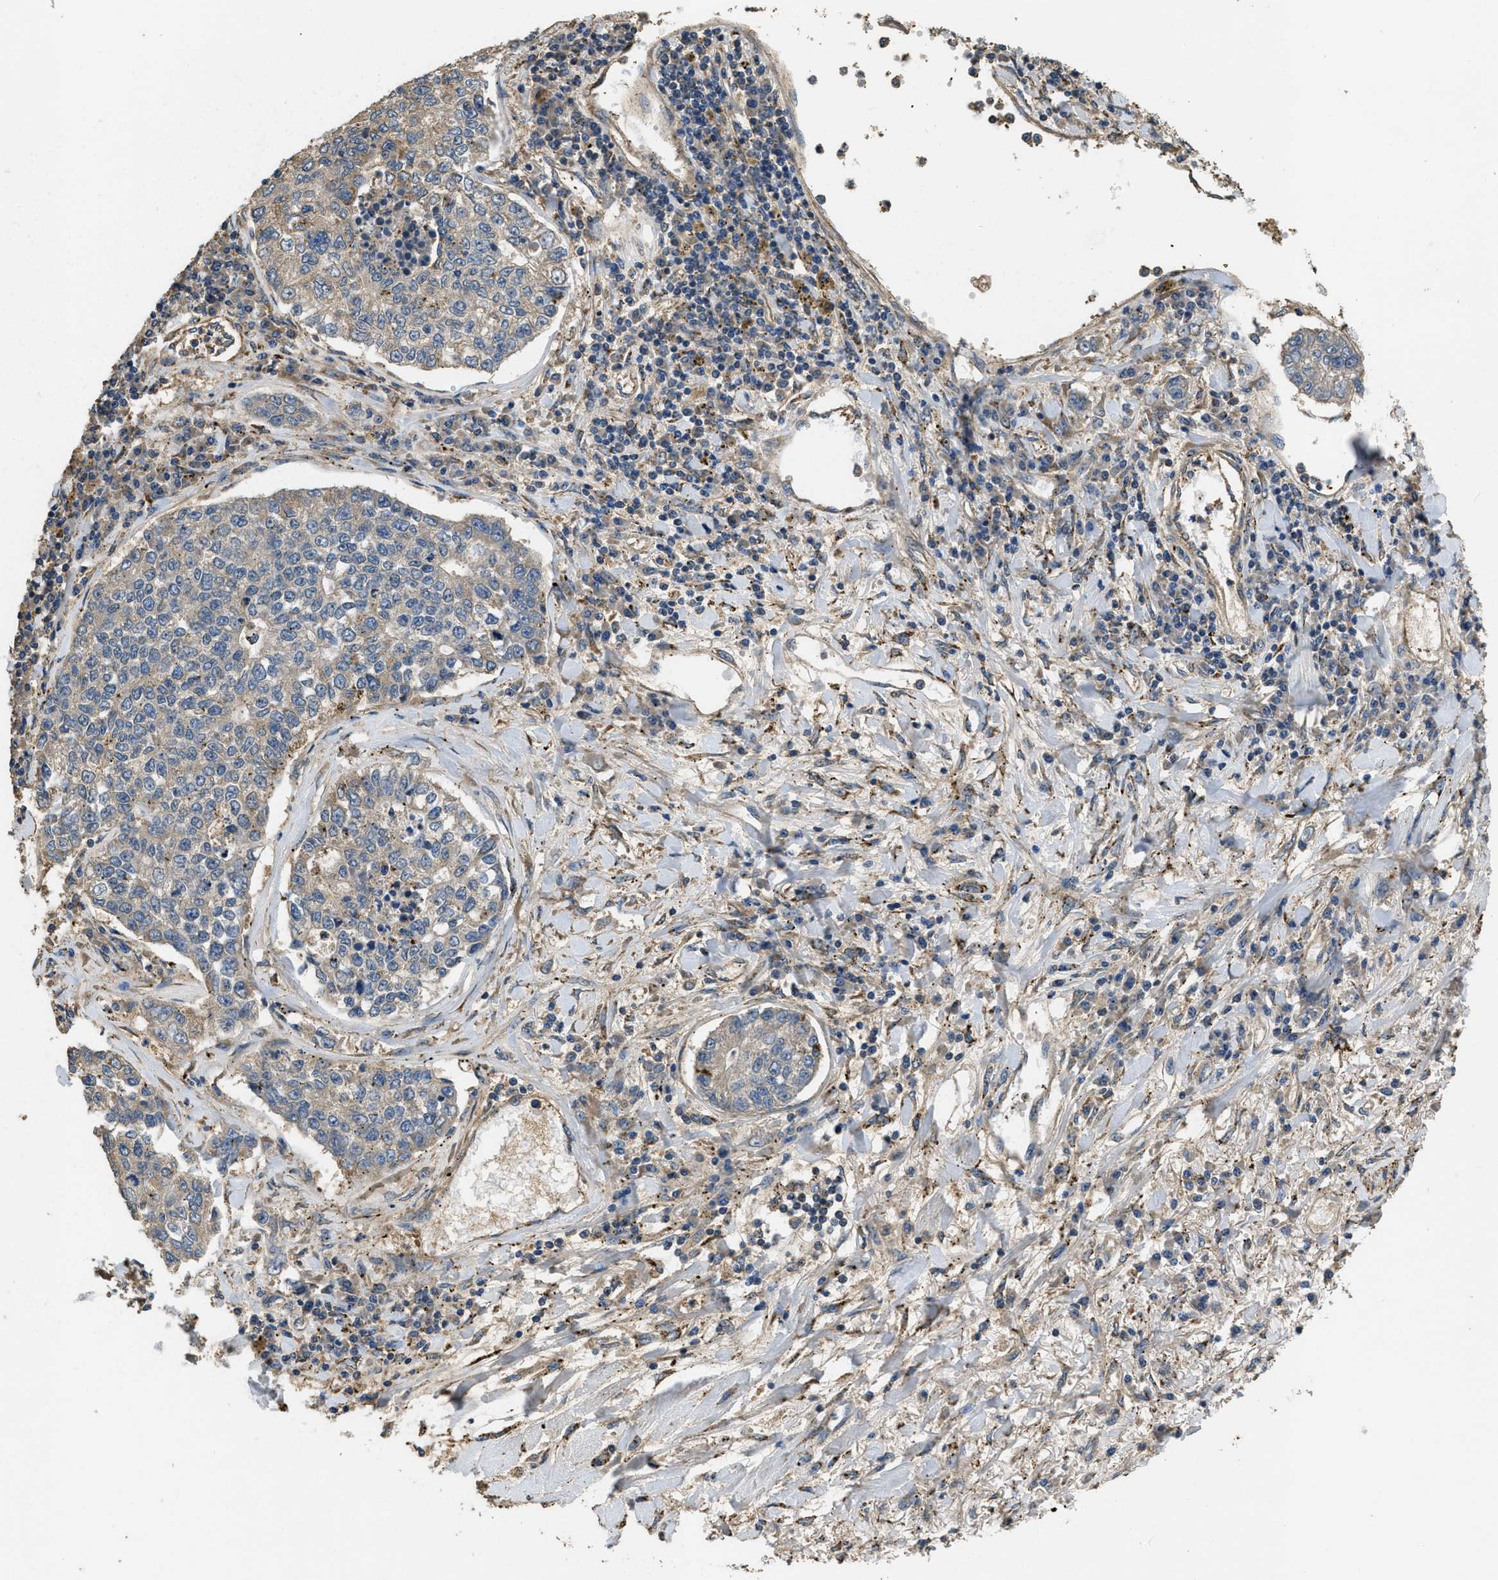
{"staining": {"intensity": "negative", "quantity": "none", "location": "none"}, "tissue": "lung cancer", "cell_type": "Tumor cells", "image_type": "cancer", "snomed": [{"axis": "morphology", "description": "Adenocarcinoma, NOS"}, {"axis": "topography", "description": "Lung"}], "caption": "A high-resolution micrograph shows immunohistochemistry (IHC) staining of adenocarcinoma (lung), which shows no significant staining in tumor cells.", "gene": "THBS2", "patient": {"sex": "male", "age": 49}}